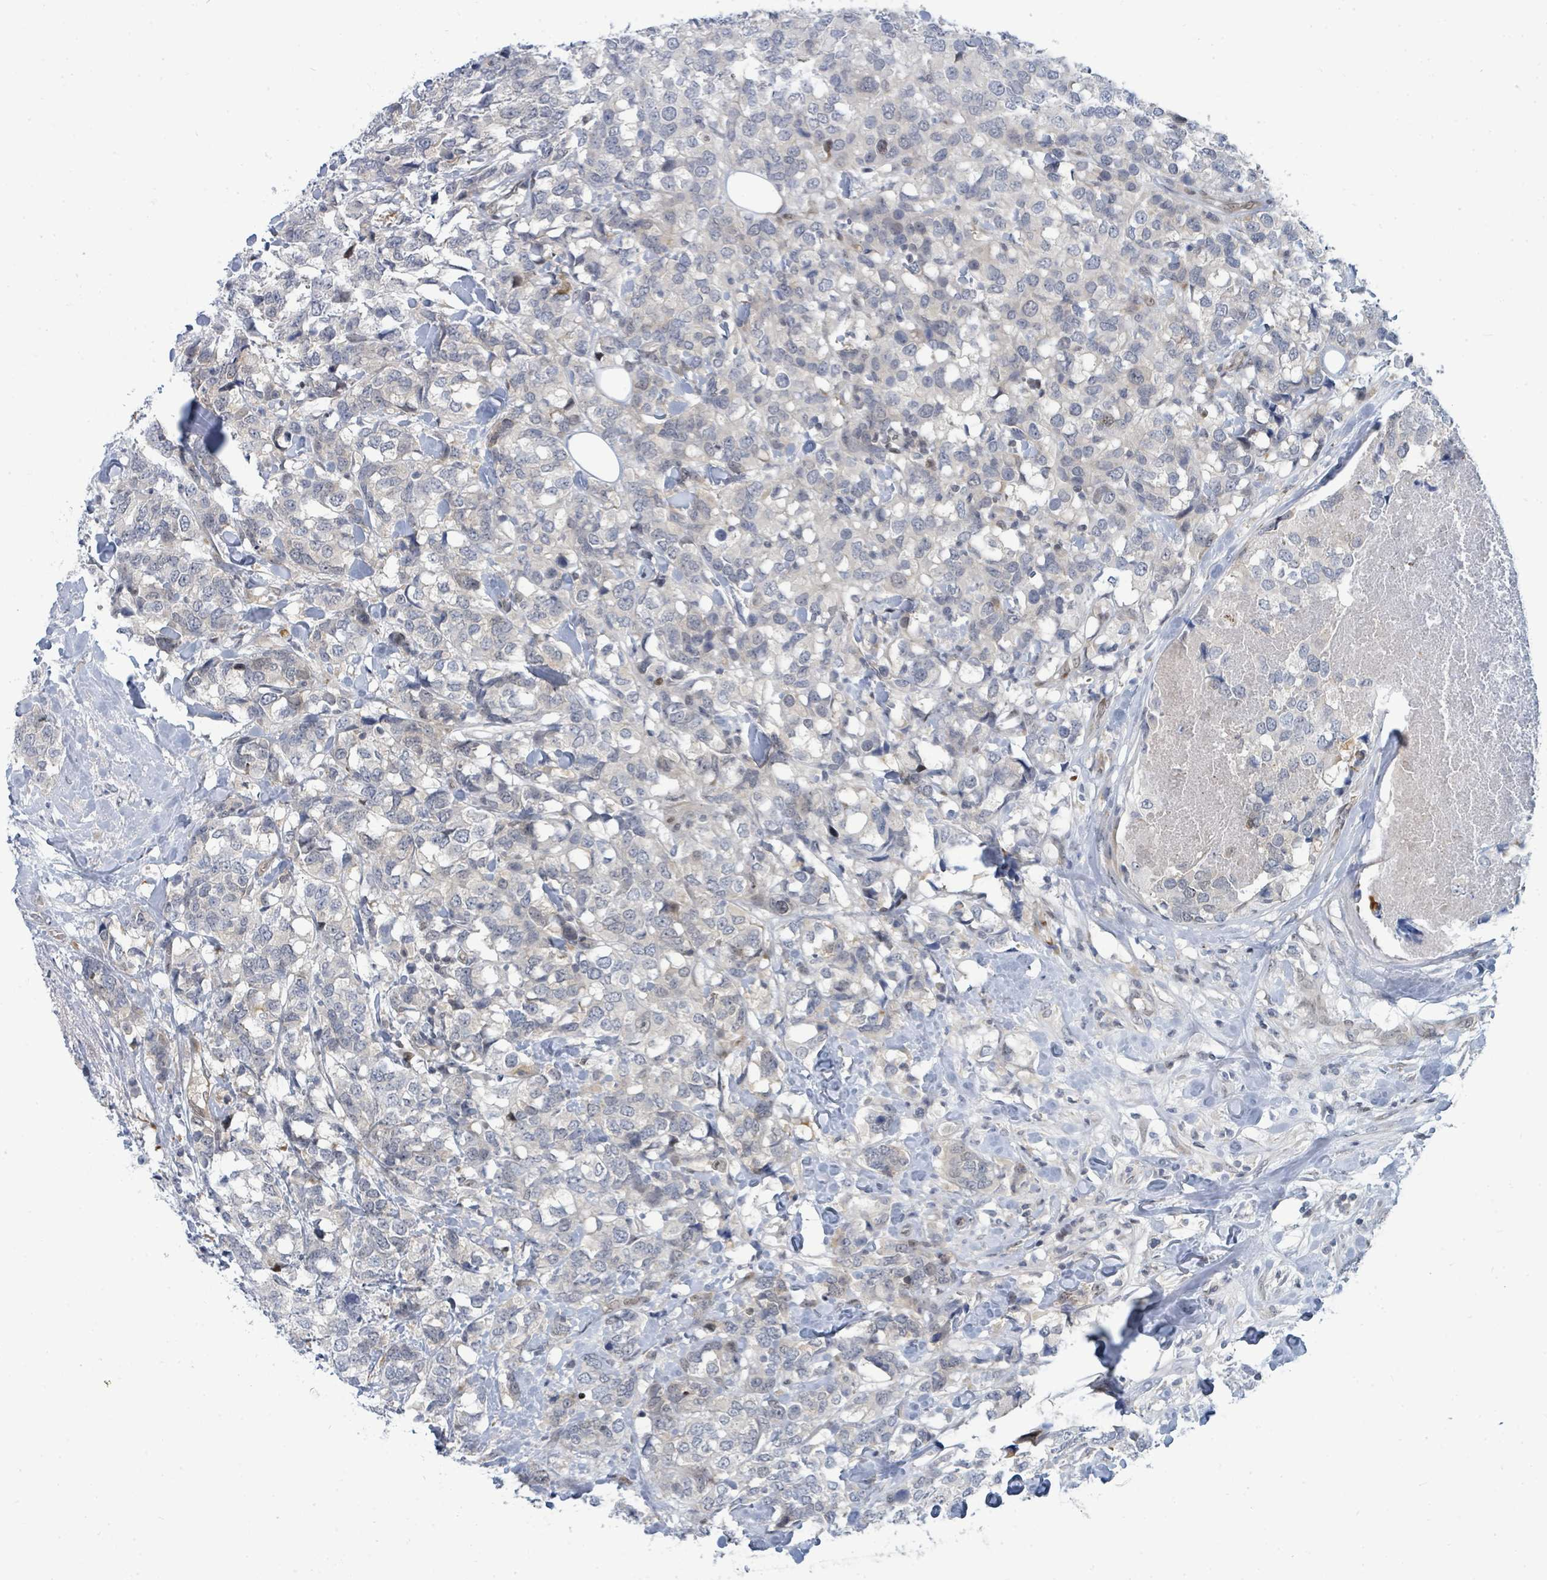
{"staining": {"intensity": "weak", "quantity": "<25%", "location": "cytoplasmic/membranous"}, "tissue": "breast cancer", "cell_type": "Tumor cells", "image_type": "cancer", "snomed": [{"axis": "morphology", "description": "Lobular carcinoma"}, {"axis": "topography", "description": "Breast"}], "caption": "Immunohistochemical staining of breast lobular carcinoma displays no significant expression in tumor cells.", "gene": "SUMO4", "patient": {"sex": "female", "age": 59}}